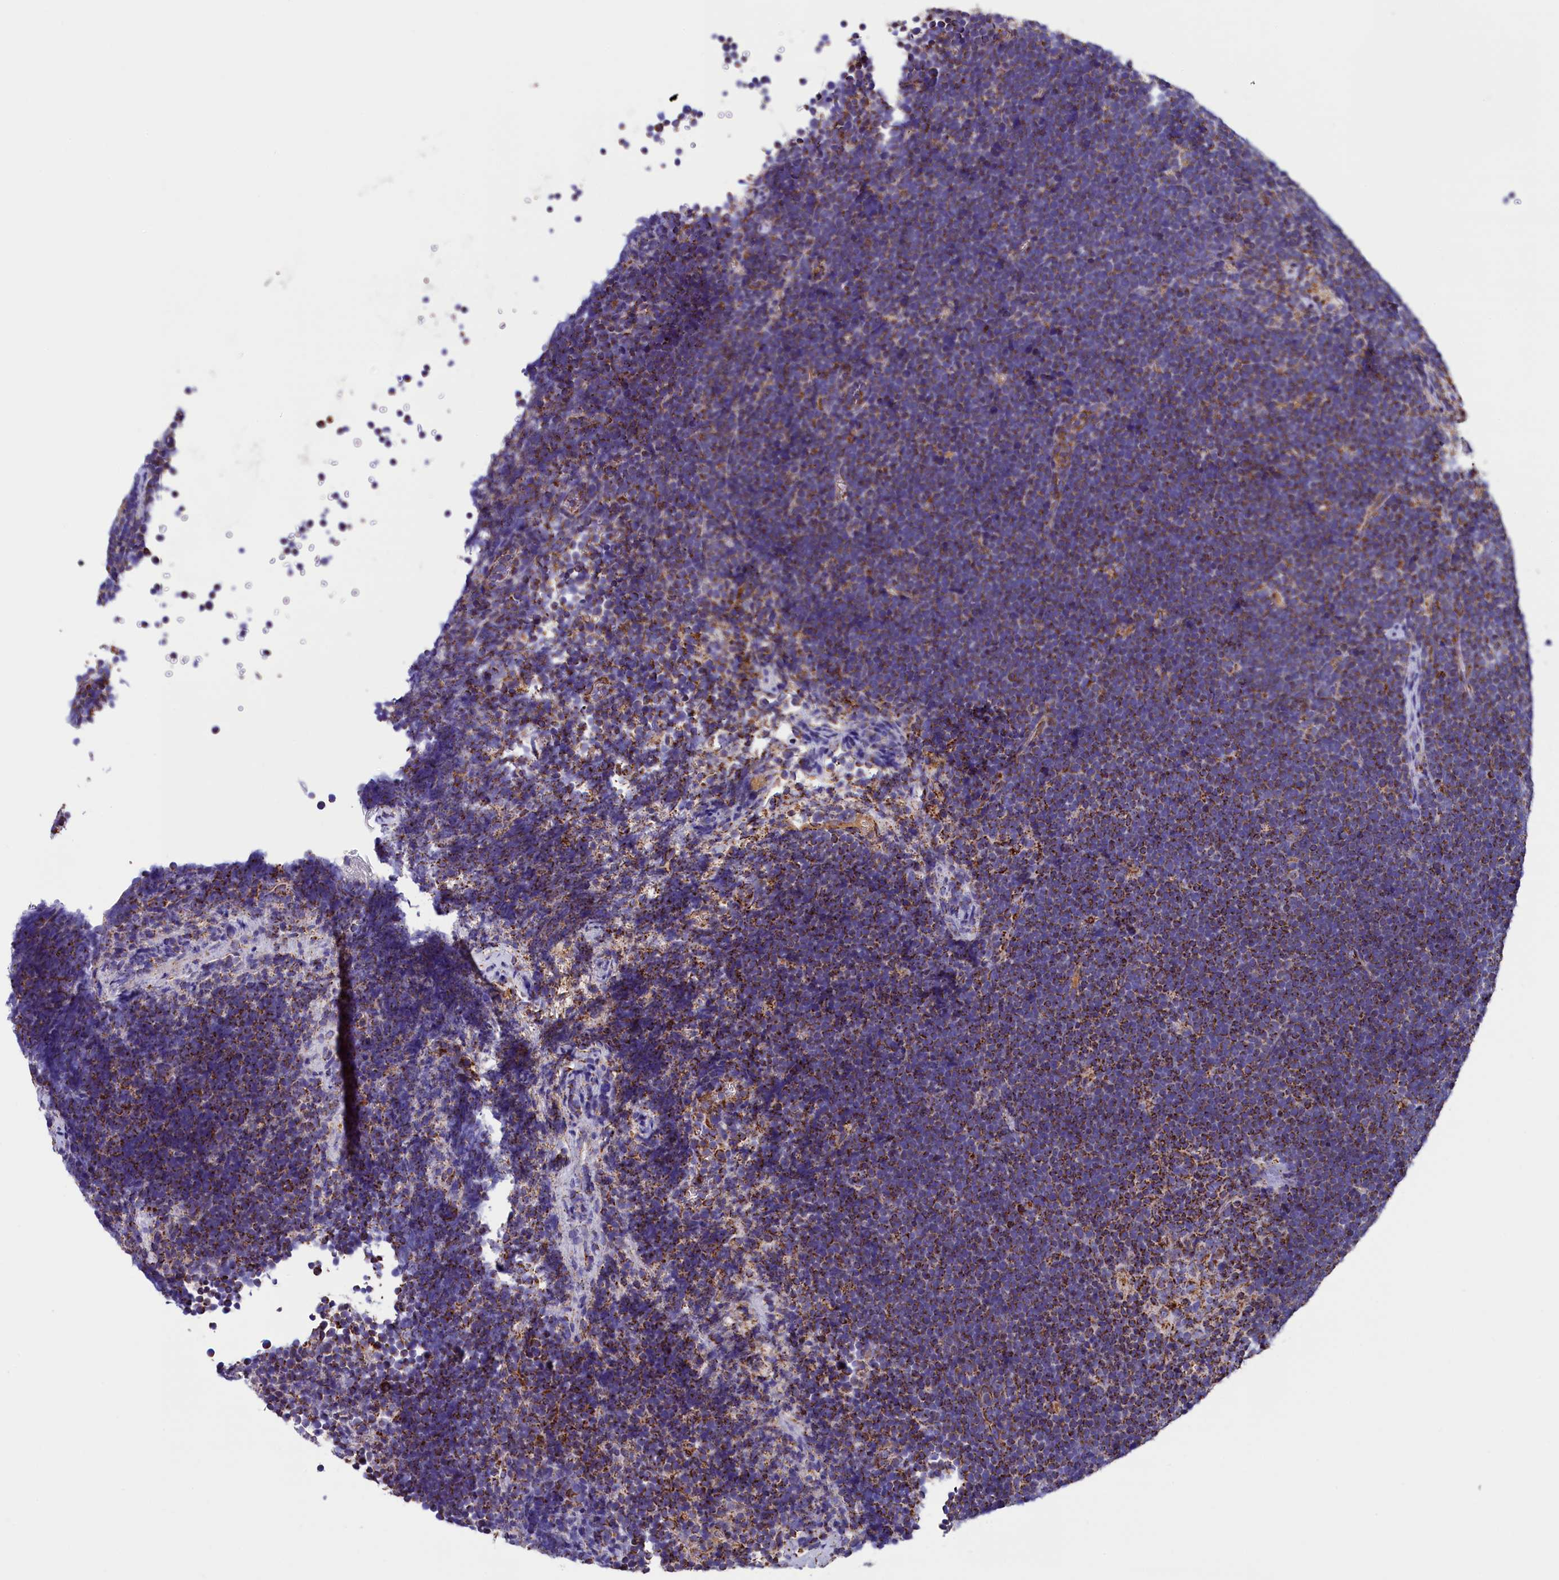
{"staining": {"intensity": "moderate", "quantity": ">75%", "location": "cytoplasmic/membranous"}, "tissue": "lymphoma", "cell_type": "Tumor cells", "image_type": "cancer", "snomed": [{"axis": "morphology", "description": "Malignant lymphoma, non-Hodgkin's type, High grade"}, {"axis": "topography", "description": "Lymph node"}], "caption": "Malignant lymphoma, non-Hodgkin's type (high-grade) stained with DAB (3,3'-diaminobenzidine) immunohistochemistry (IHC) shows medium levels of moderate cytoplasmic/membranous staining in about >75% of tumor cells.", "gene": "SLC39A3", "patient": {"sex": "male", "age": 13}}